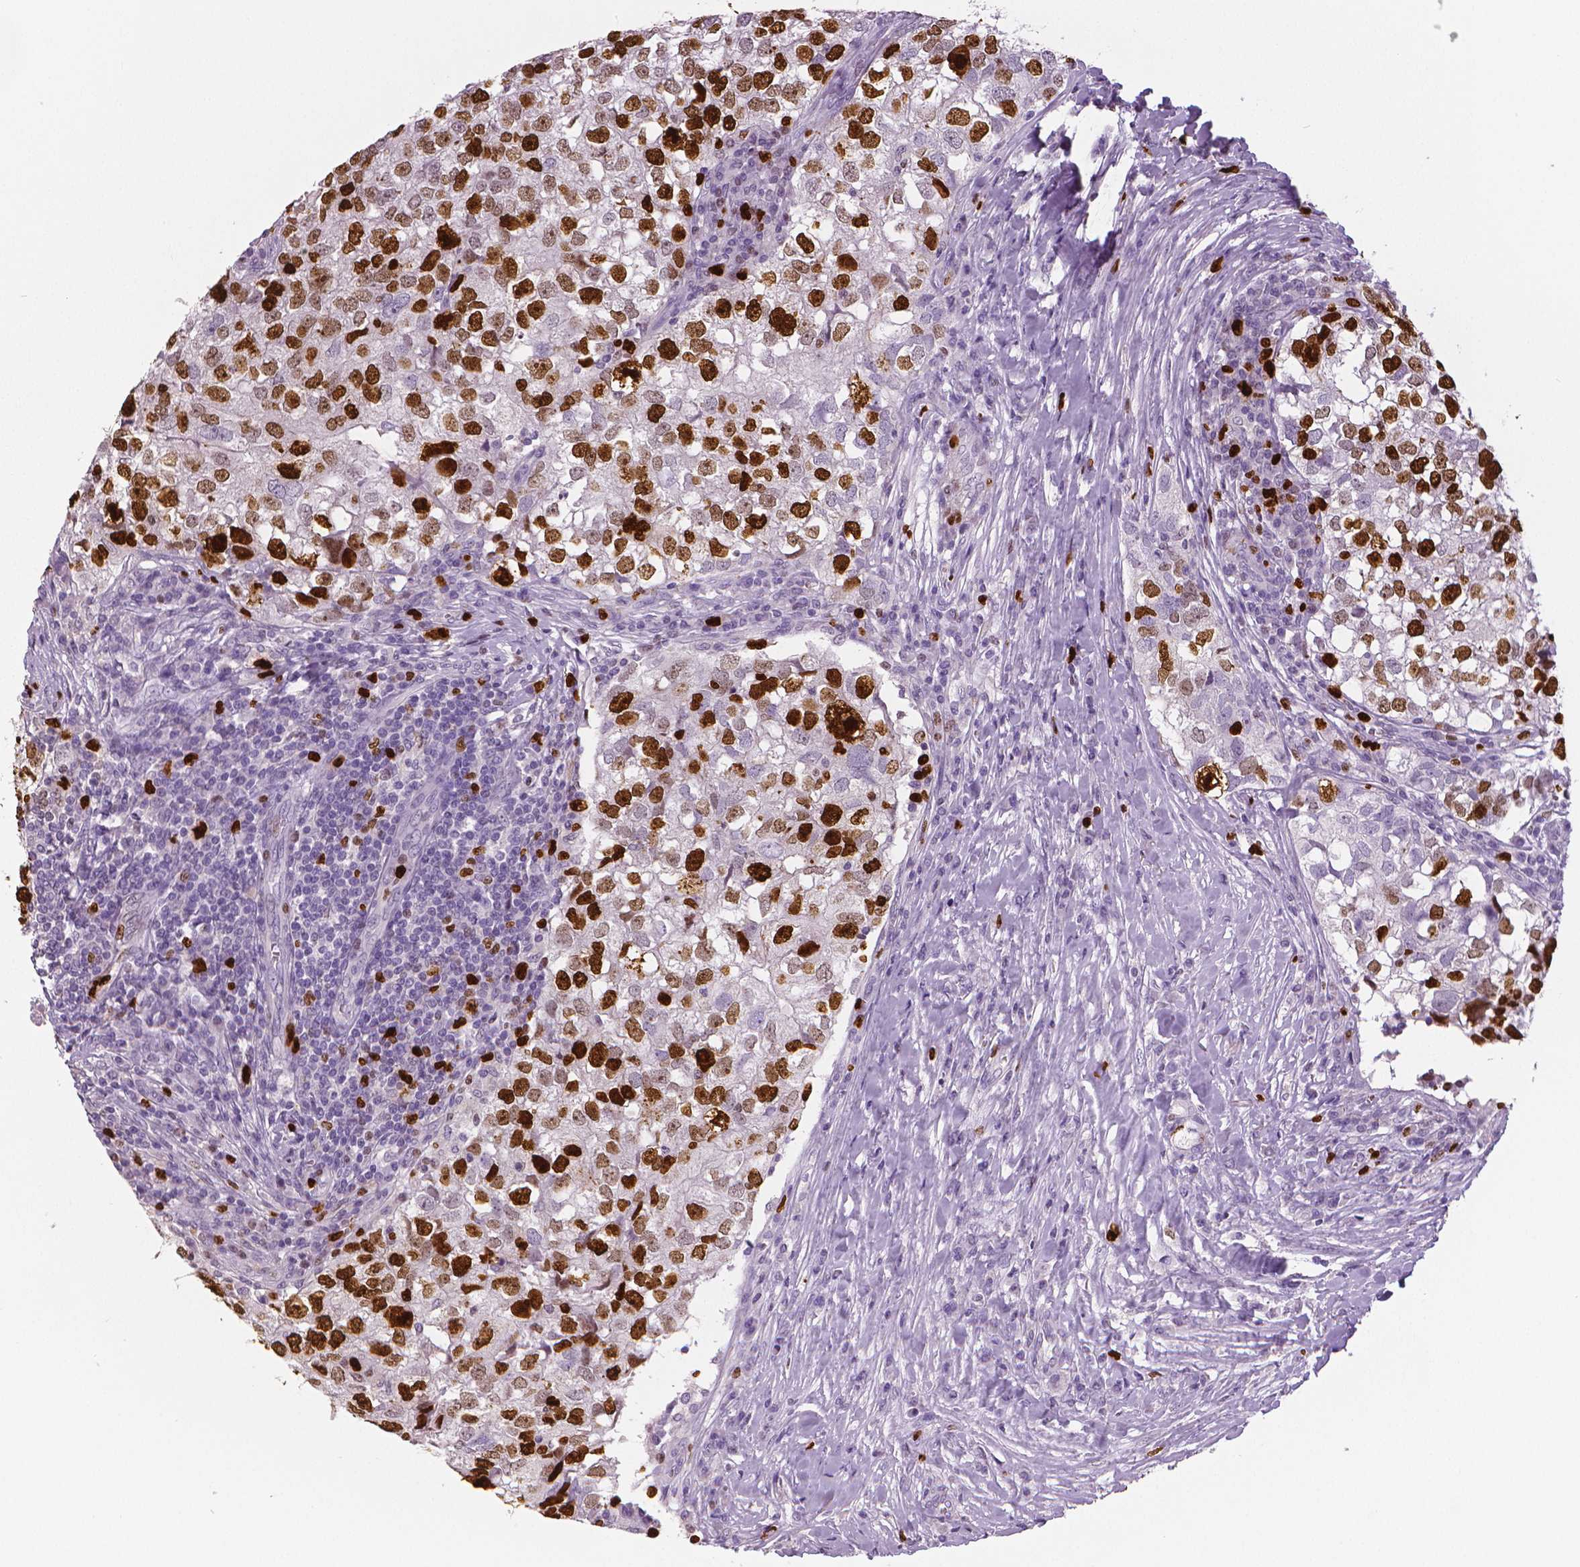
{"staining": {"intensity": "strong", "quantity": "25%-75%", "location": "nuclear"}, "tissue": "breast cancer", "cell_type": "Tumor cells", "image_type": "cancer", "snomed": [{"axis": "morphology", "description": "Duct carcinoma"}, {"axis": "topography", "description": "Breast"}], "caption": "Human breast intraductal carcinoma stained for a protein (brown) shows strong nuclear positive expression in approximately 25%-75% of tumor cells.", "gene": "MKI67", "patient": {"sex": "female", "age": 30}}